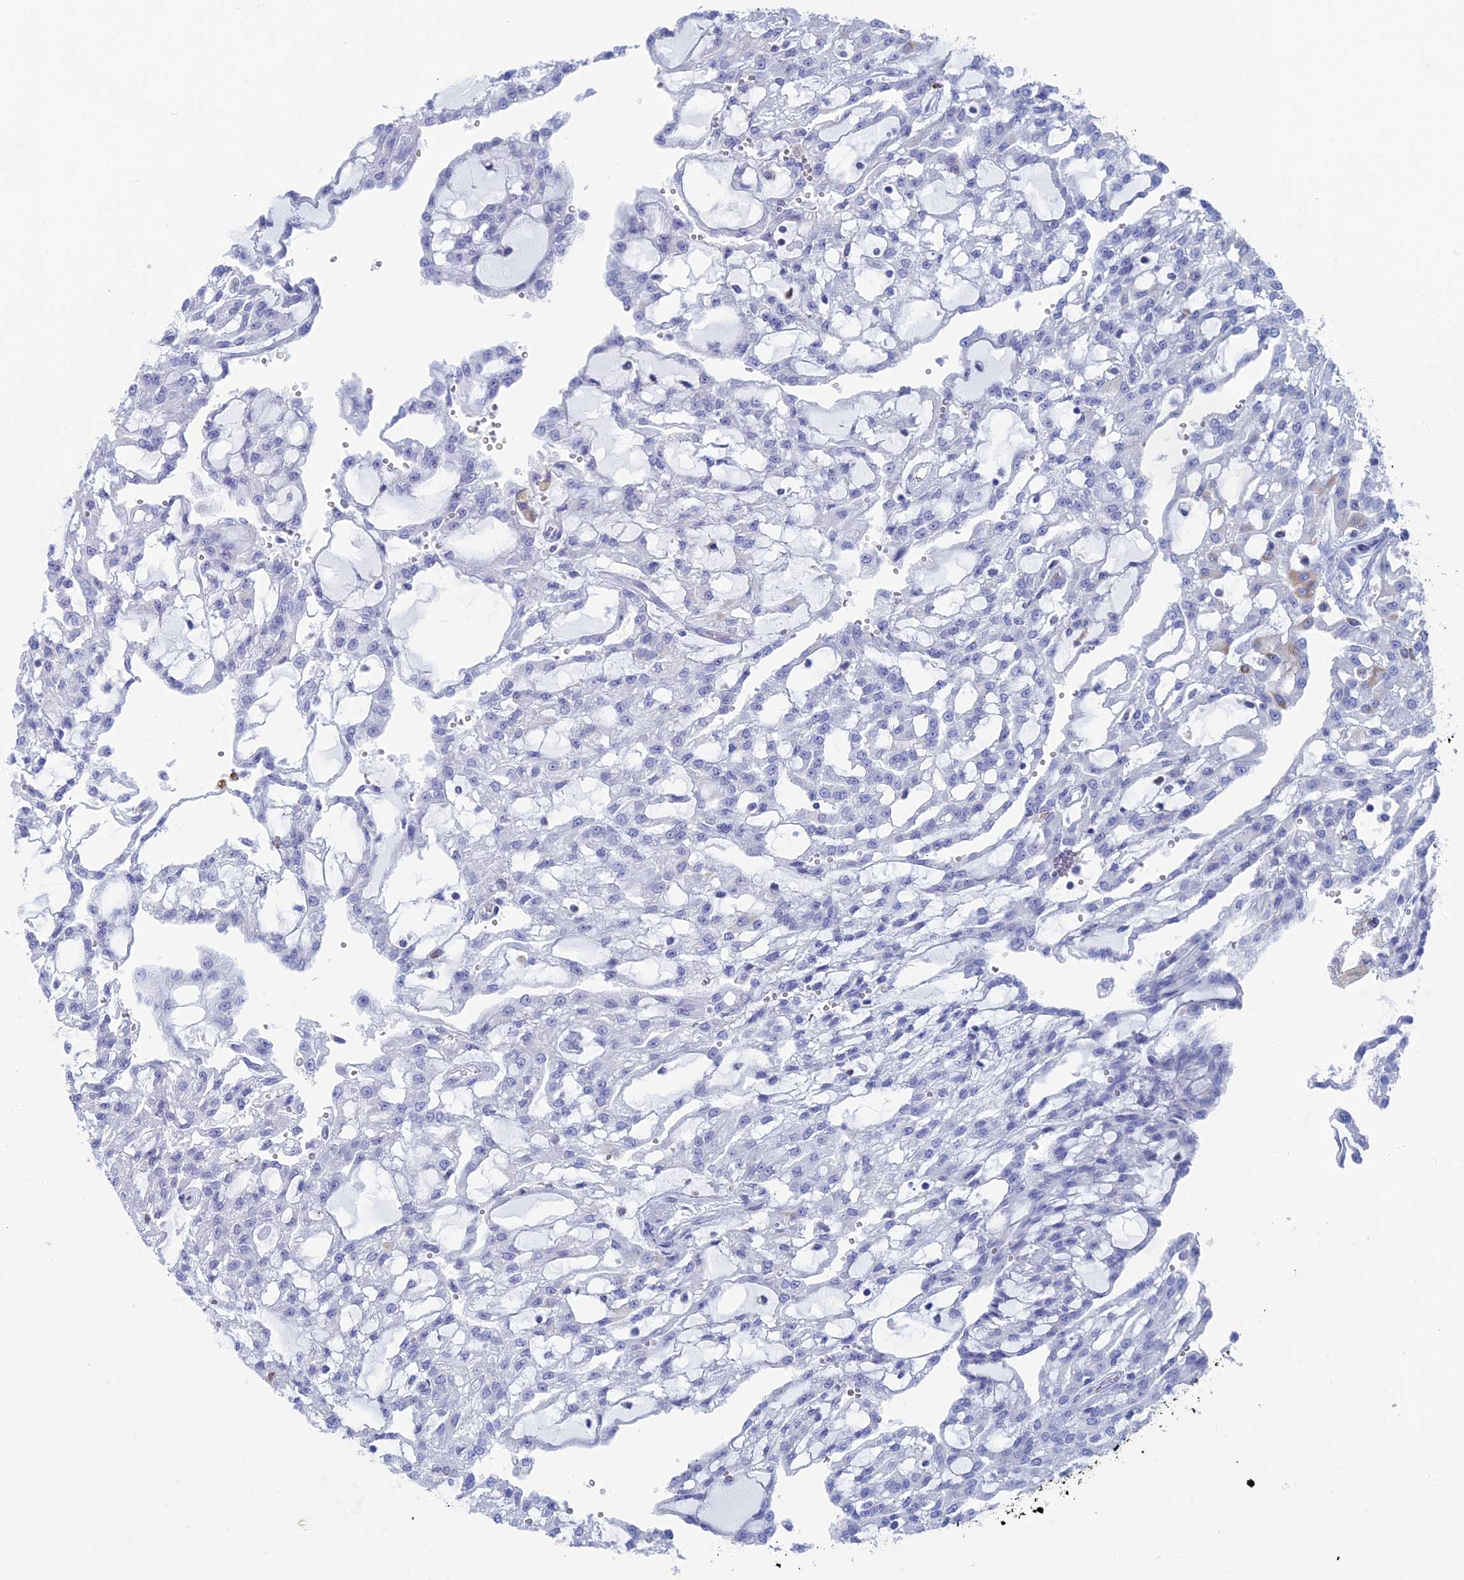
{"staining": {"intensity": "negative", "quantity": "none", "location": "none"}, "tissue": "renal cancer", "cell_type": "Tumor cells", "image_type": "cancer", "snomed": [{"axis": "morphology", "description": "Adenocarcinoma, NOS"}, {"axis": "topography", "description": "Kidney"}], "caption": "An immunohistochemistry photomicrograph of renal adenocarcinoma is shown. There is no staining in tumor cells of renal adenocarcinoma. The staining was performed using DAB (3,3'-diaminobenzidine) to visualize the protein expression in brown, while the nuclei were stained in blue with hematoxylin (Magnification: 20x).", "gene": "ALMS1", "patient": {"sex": "male", "age": 63}}